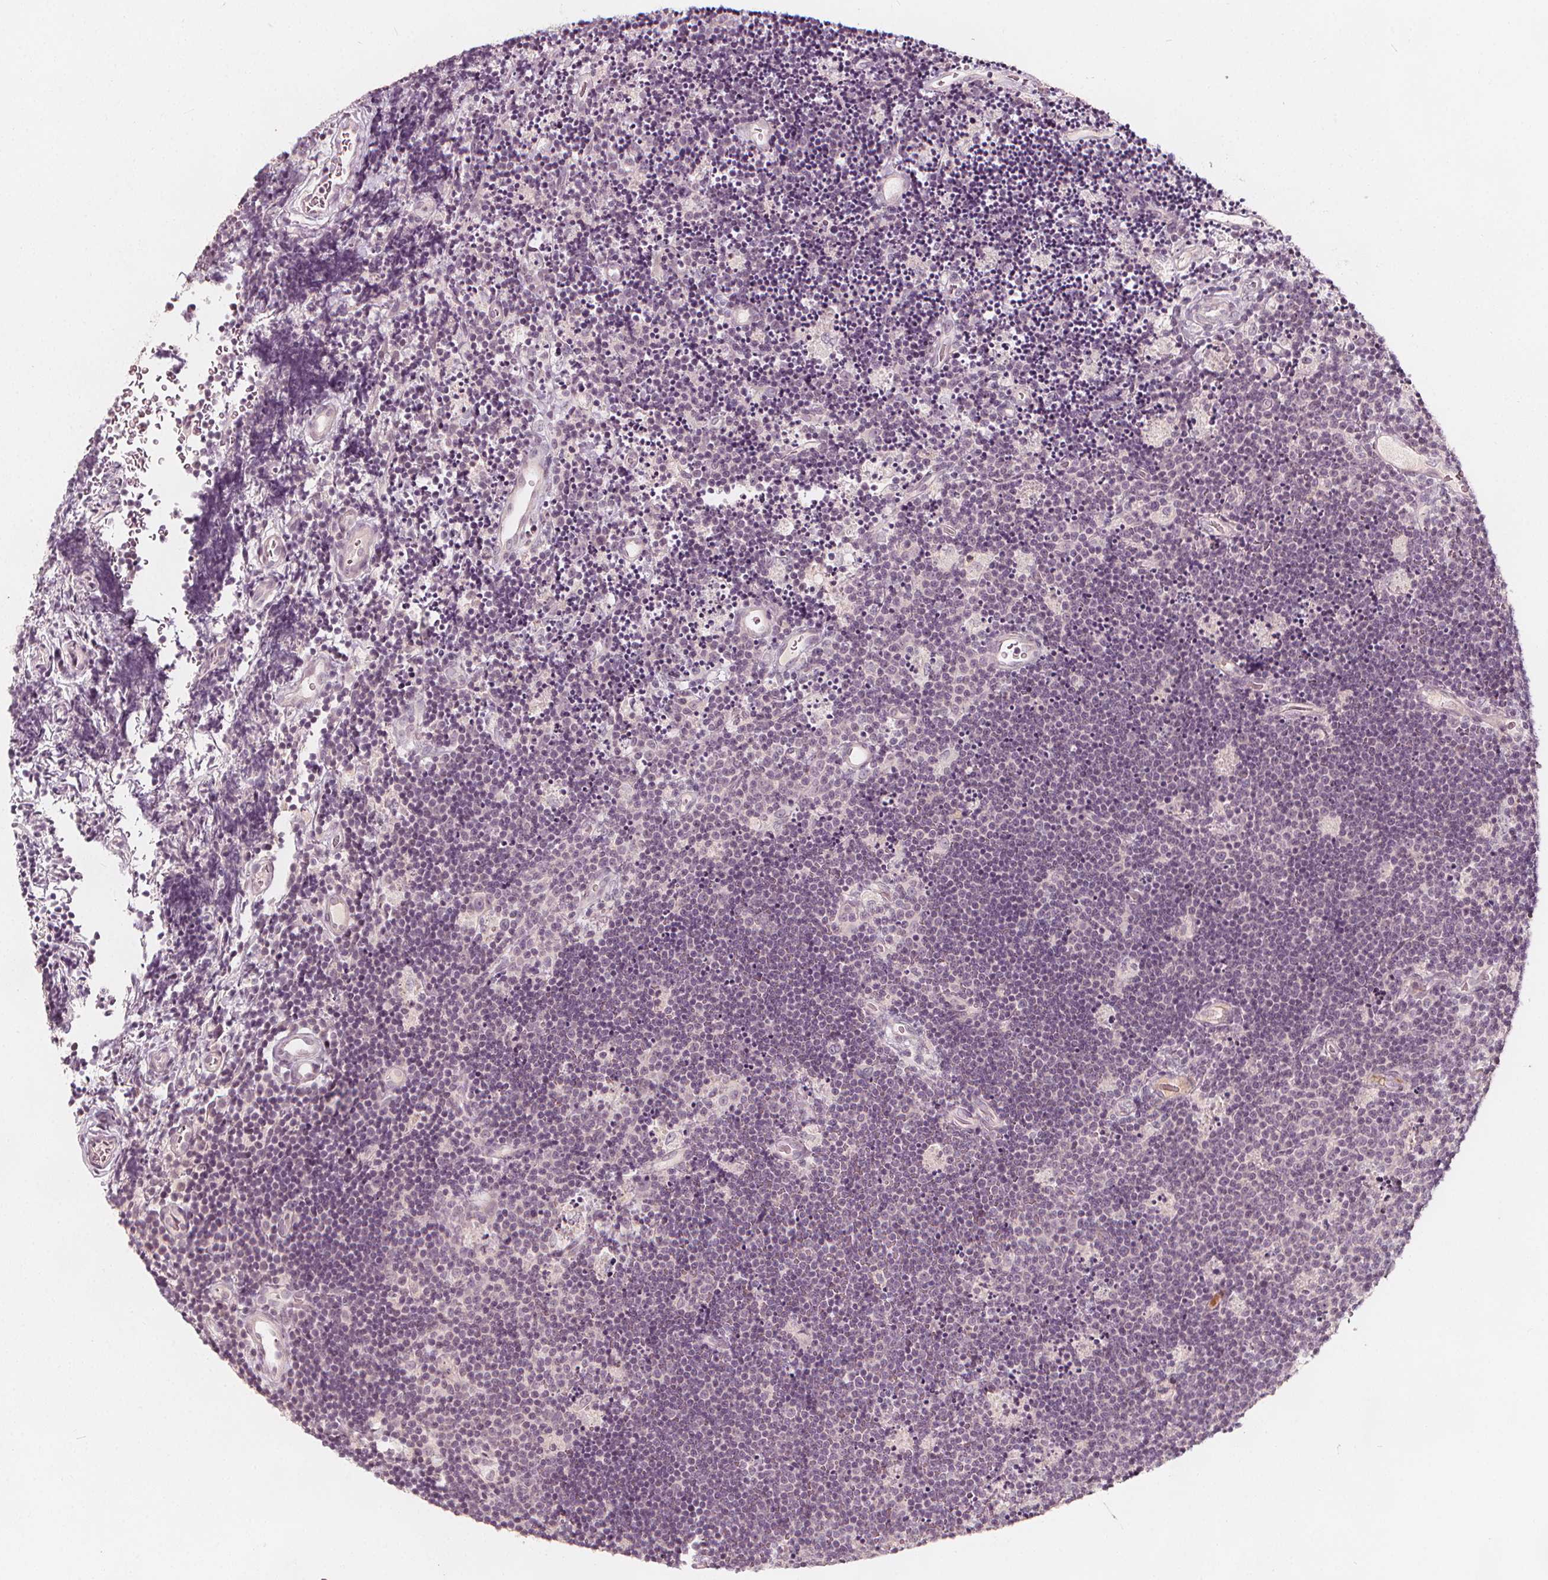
{"staining": {"intensity": "negative", "quantity": "none", "location": "none"}, "tissue": "lymphoma", "cell_type": "Tumor cells", "image_type": "cancer", "snomed": [{"axis": "morphology", "description": "Malignant lymphoma, non-Hodgkin's type, Low grade"}, {"axis": "topography", "description": "Brain"}], "caption": "DAB (3,3'-diaminobenzidine) immunohistochemical staining of lymphoma shows no significant expression in tumor cells.", "gene": "NPC1L1", "patient": {"sex": "female", "age": 66}}